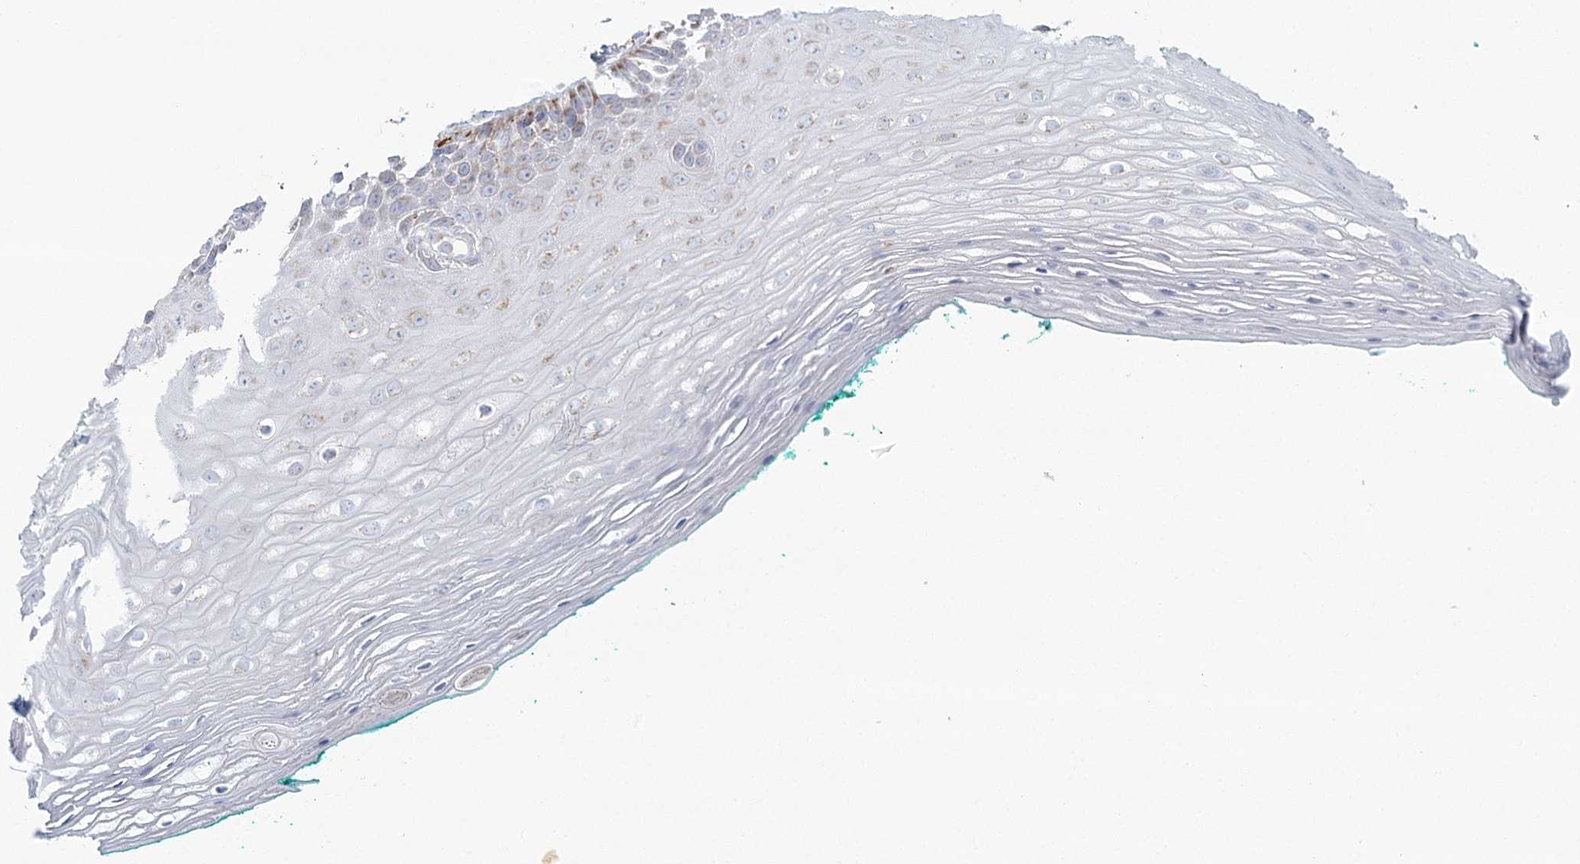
{"staining": {"intensity": "weak", "quantity": "<25%", "location": "cytoplasmic/membranous"}, "tissue": "oral mucosa", "cell_type": "Squamous epithelial cells", "image_type": "normal", "snomed": [{"axis": "morphology", "description": "Normal tissue, NOS"}, {"axis": "topography", "description": "Skeletal muscle"}, {"axis": "topography", "description": "Oral tissue"}, {"axis": "topography", "description": "Peripheral nerve tissue"}], "caption": "The histopathology image displays no significant expression in squamous epithelial cells of oral mucosa.", "gene": "BPHL", "patient": {"sex": "female", "age": 84}}